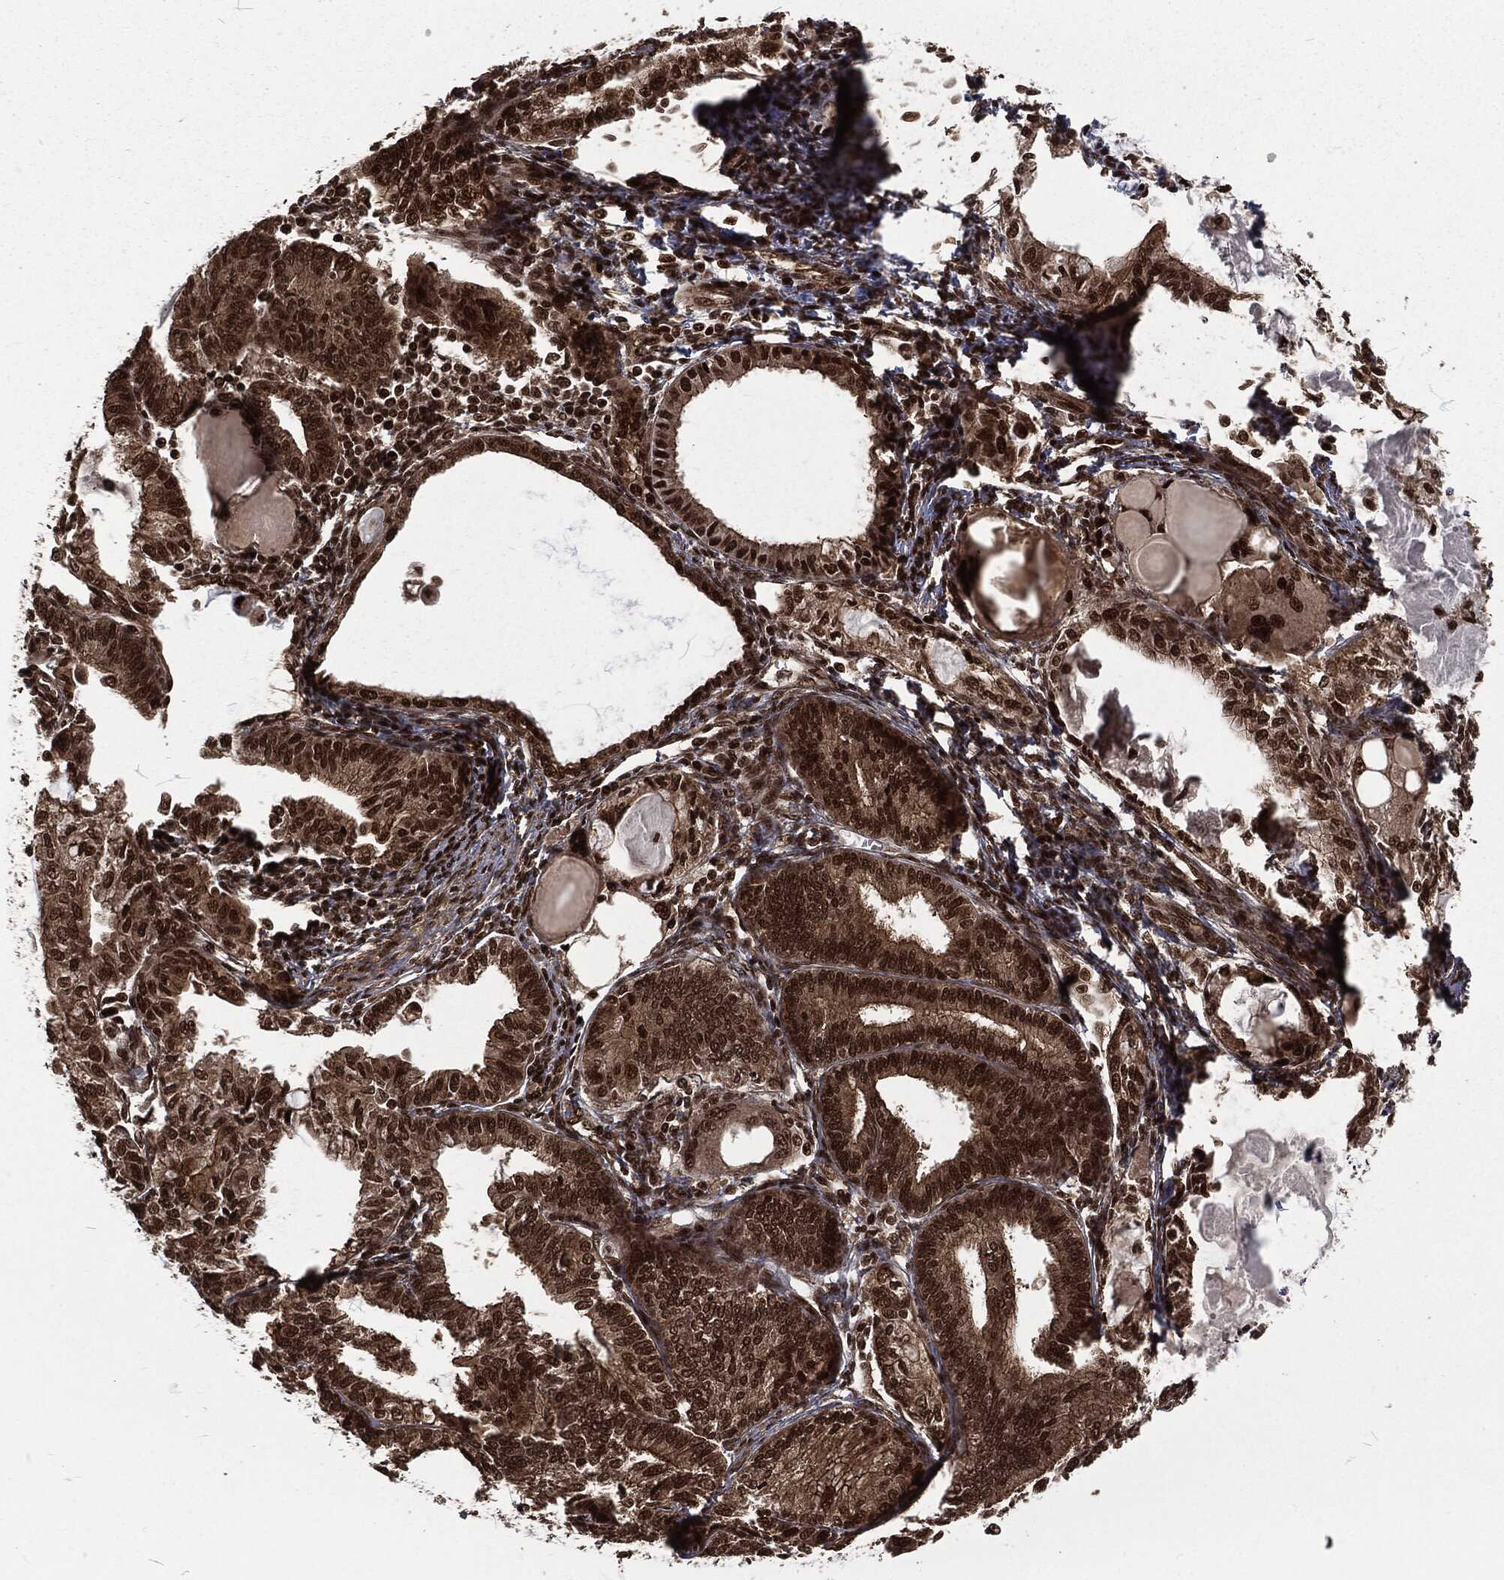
{"staining": {"intensity": "strong", "quantity": ">75%", "location": "nuclear"}, "tissue": "endometrial cancer", "cell_type": "Tumor cells", "image_type": "cancer", "snomed": [{"axis": "morphology", "description": "Adenocarcinoma, NOS"}, {"axis": "topography", "description": "Endometrium"}], "caption": "A histopathology image of endometrial cancer (adenocarcinoma) stained for a protein shows strong nuclear brown staining in tumor cells.", "gene": "NGRN", "patient": {"sex": "female", "age": 86}}